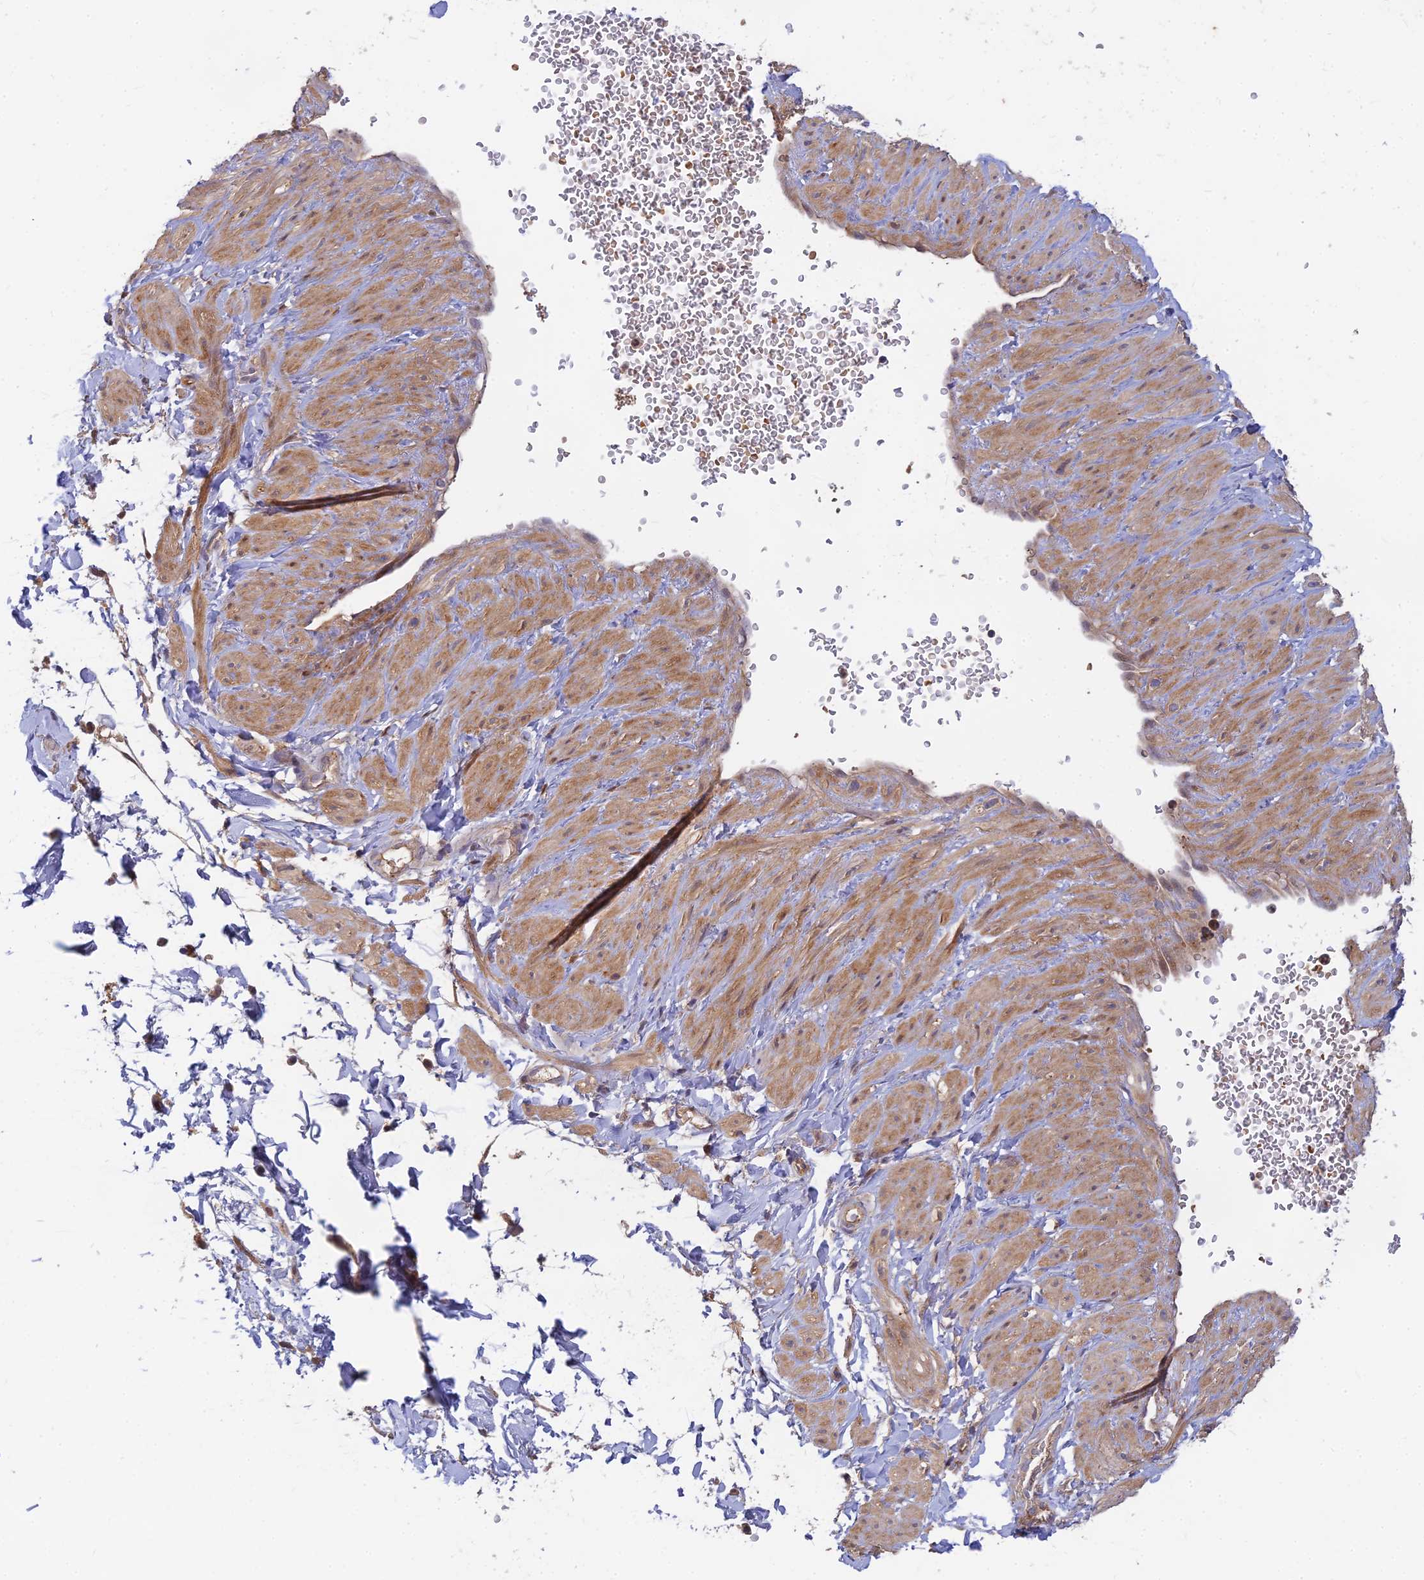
{"staining": {"intensity": "negative", "quantity": "none", "location": "none"}, "tissue": "adipose tissue", "cell_type": "Adipocytes", "image_type": "normal", "snomed": [{"axis": "morphology", "description": "Normal tissue, NOS"}, {"axis": "topography", "description": "Soft tissue"}, {"axis": "topography", "description": "Adipose tissue"}, {"axis": "topography", "description": "Vascular tissue"}, {"axis": "topography", "description": "Peripheral nerve tissue"}], "caption": "DAB immunohistochemical staining of normal human adipose tissue demonstrates no significant positivity in adipocytes.", "gene": "FAM151B", "patient": {"sex": "male", "age": 74}}